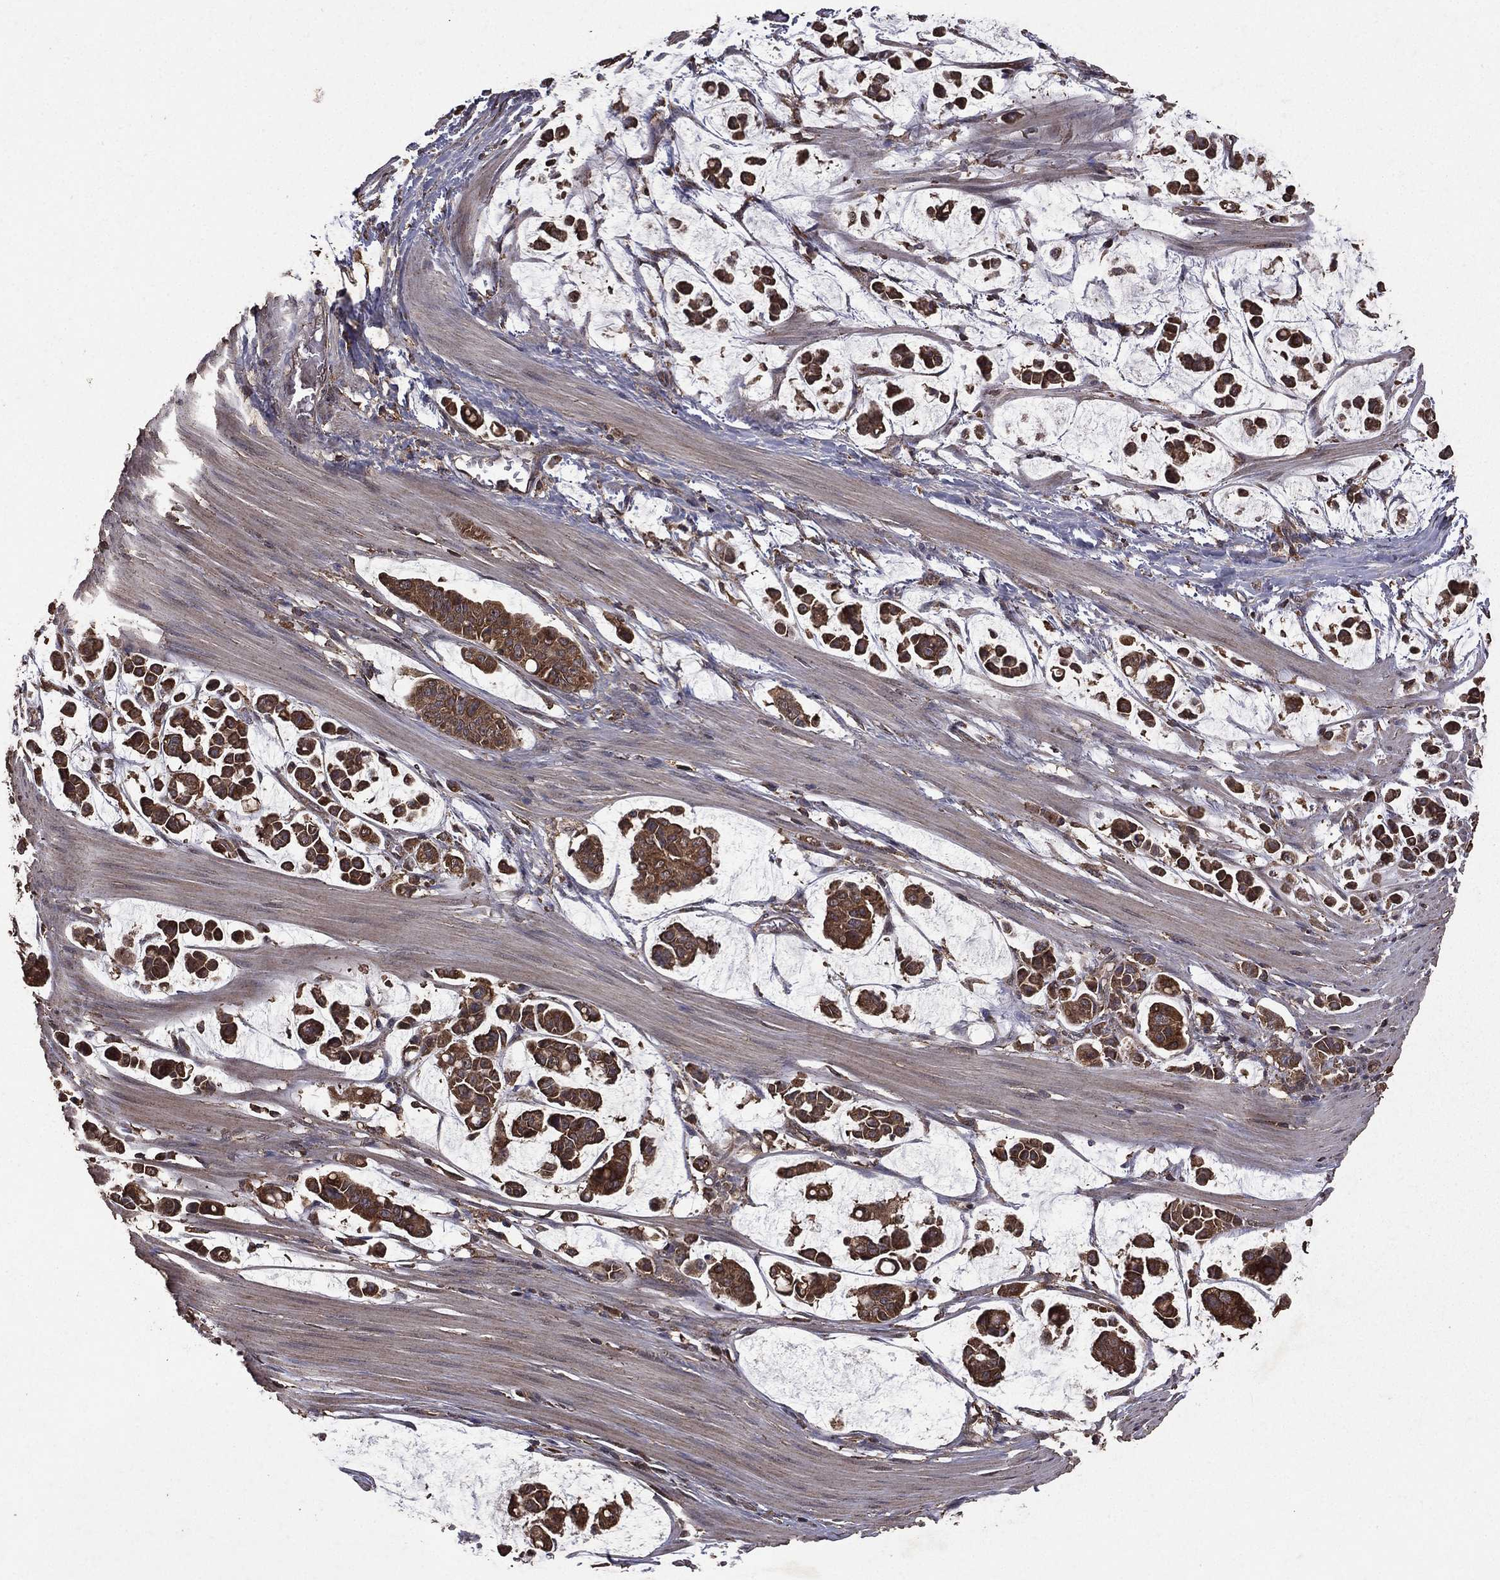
{"staining": {"intensity": "moderate", "quantity": "25%-75%", "location": "cytoplasmic/membranous"}, "tissue": "stomach cancer", "cell_type": "Tumor cells", "image_type": "cancer", "snomed": [{"axis": "morphology", "description": "Adenocarcinoma, NOS"}, {"axis": "topography", "description": "Stomach"}], "caption": "This photomicrograph exhibits stomach cancer (adenocarcinoma) stained with immunohistochemistry (IHC) to label a protein in brown. The cytoplasmic/membranous of tumor cells show moderate positivity for the protein. Nuclei are counter-stained blue.", "gene": "BIRC6", "patient": {"sex": "male", "age": 82}}